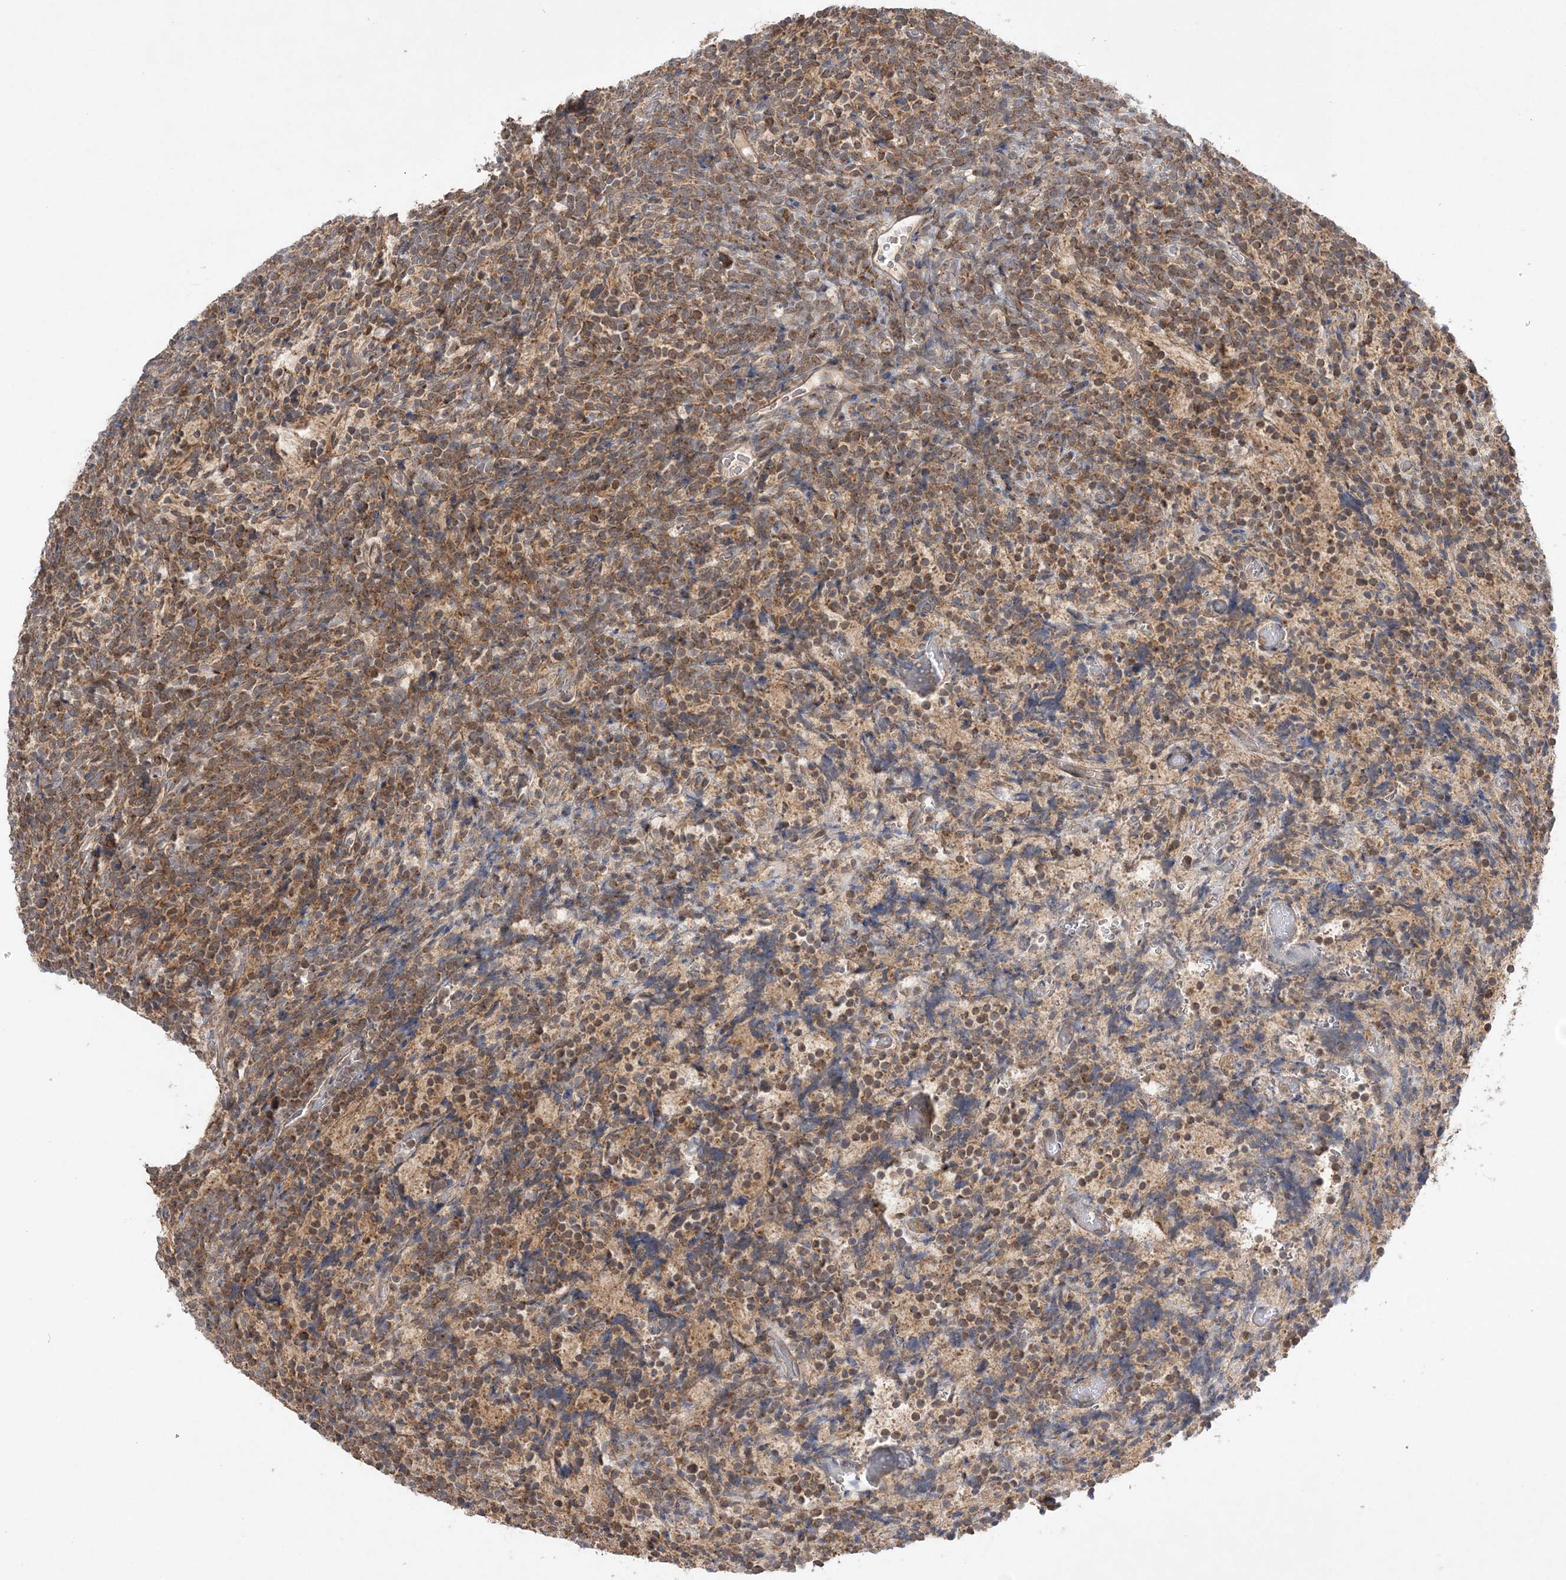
{"staining": {"intensity": "moderate", "quantity": ">75%", "location": "cytoplasmic/membranous"}, "tissue": "glioma", "cell_type": "Tumor cells", "image_type": "cancer", "snomed": [{"axis": "morphology", "description": "Glioma, malignant, Low grade"}, {"axis": "topography", "description": "Brain"}], "caption": "Immunohistochemical staining of human glioma exhibits medium levels of moderate cytoplasmic/membranous expression in approximately >75% of tumor cells.", "gene": "MMADHC", "patient": {"sex": "female", "age": 1}}